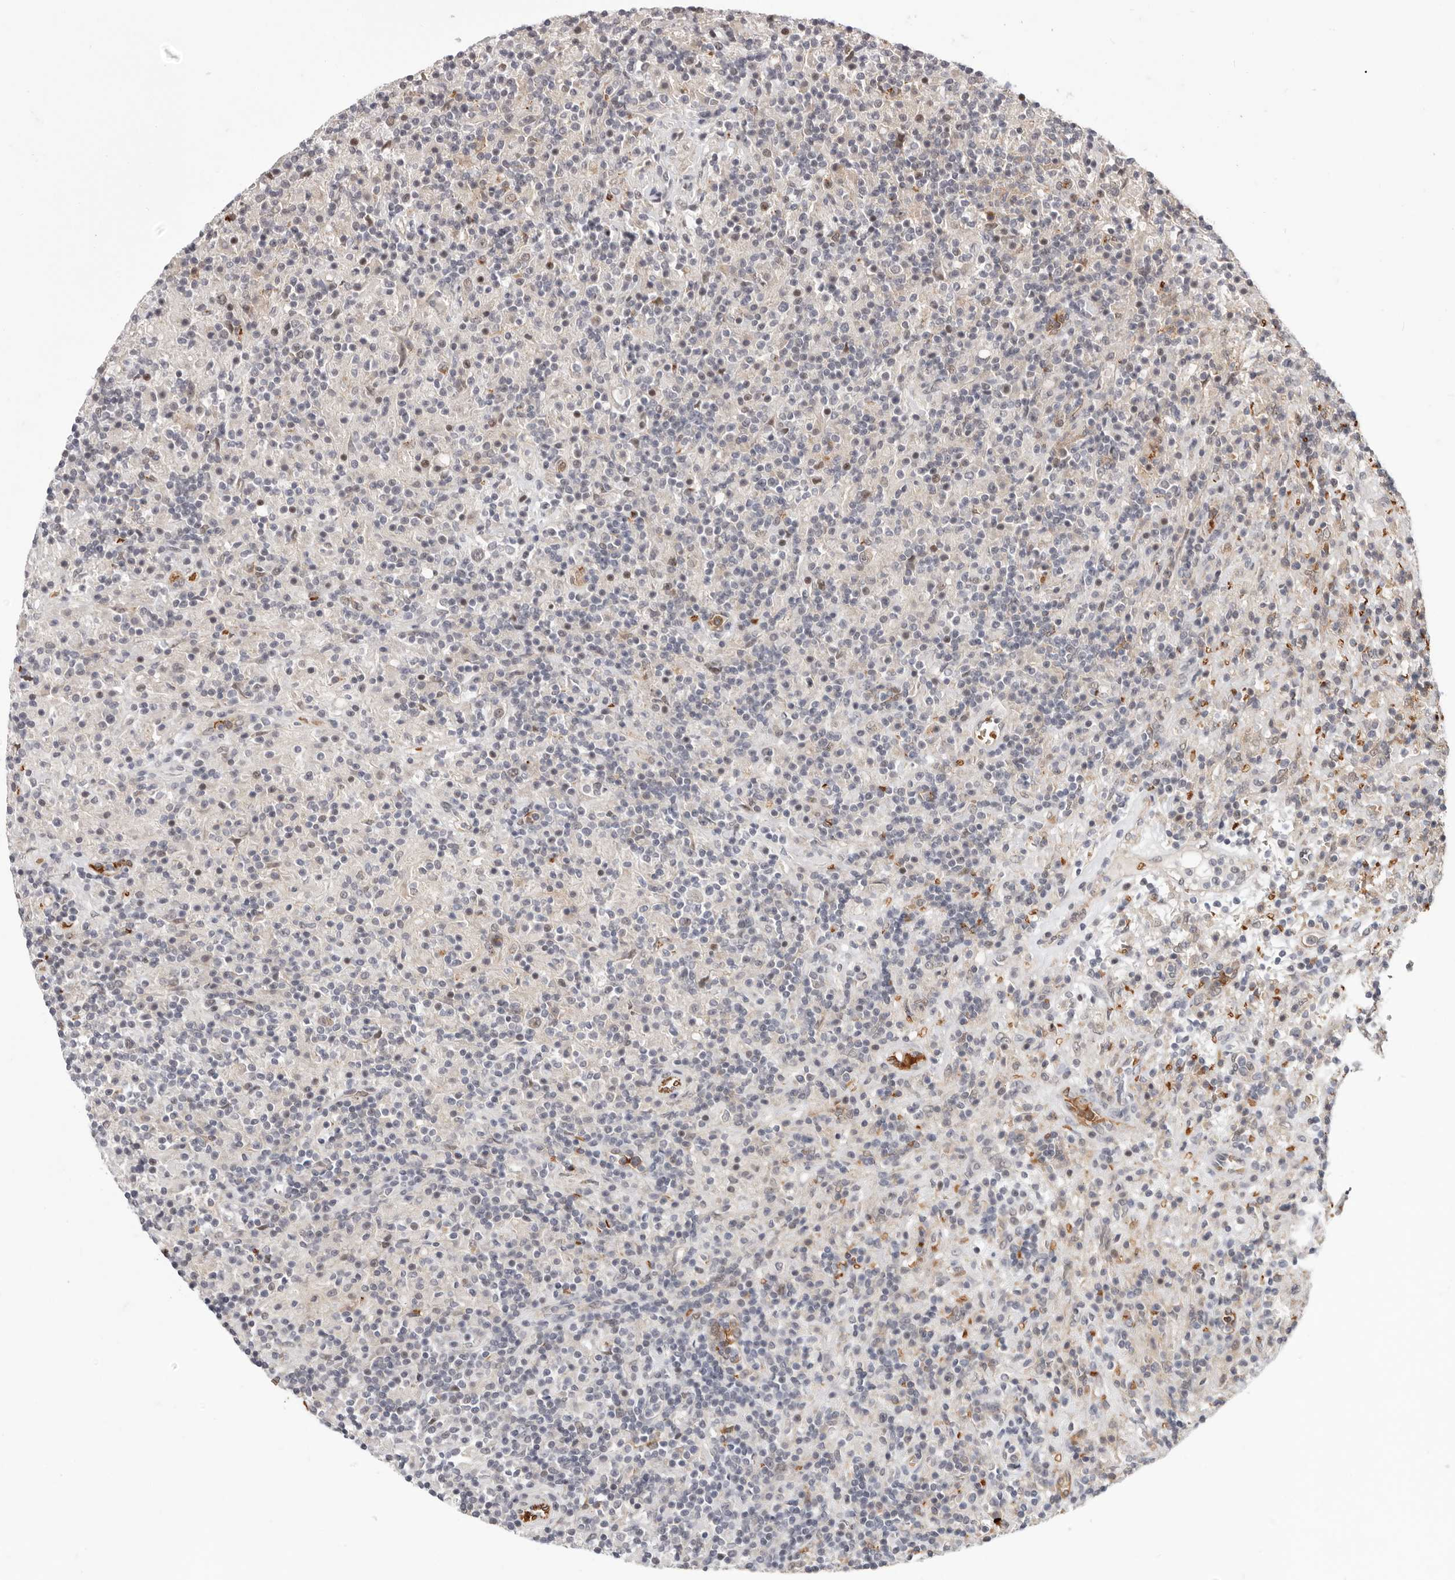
{"staining": {"intensity": "moderate", "quantity": "<25%", "location": "cytoplasmic/membranous"}, "tissue": "lymphoma", "cell_type": "Tumor cells", "image_type": "cancer", "snomed": [{"axis": "morphology", "description": "Hodgkin's disease, NOS"}, {"axis": "topography", "description": "Lymph node"}], "caption": "IHC histopathology image of human lymphoma stained for a protein (brown), which demonstrates low levels of moderate cytoplasmic/membranous staining in about <25% of tumor cells.", "gene": "NCOA3", "patient": {"sex": "male", "age": 70}}